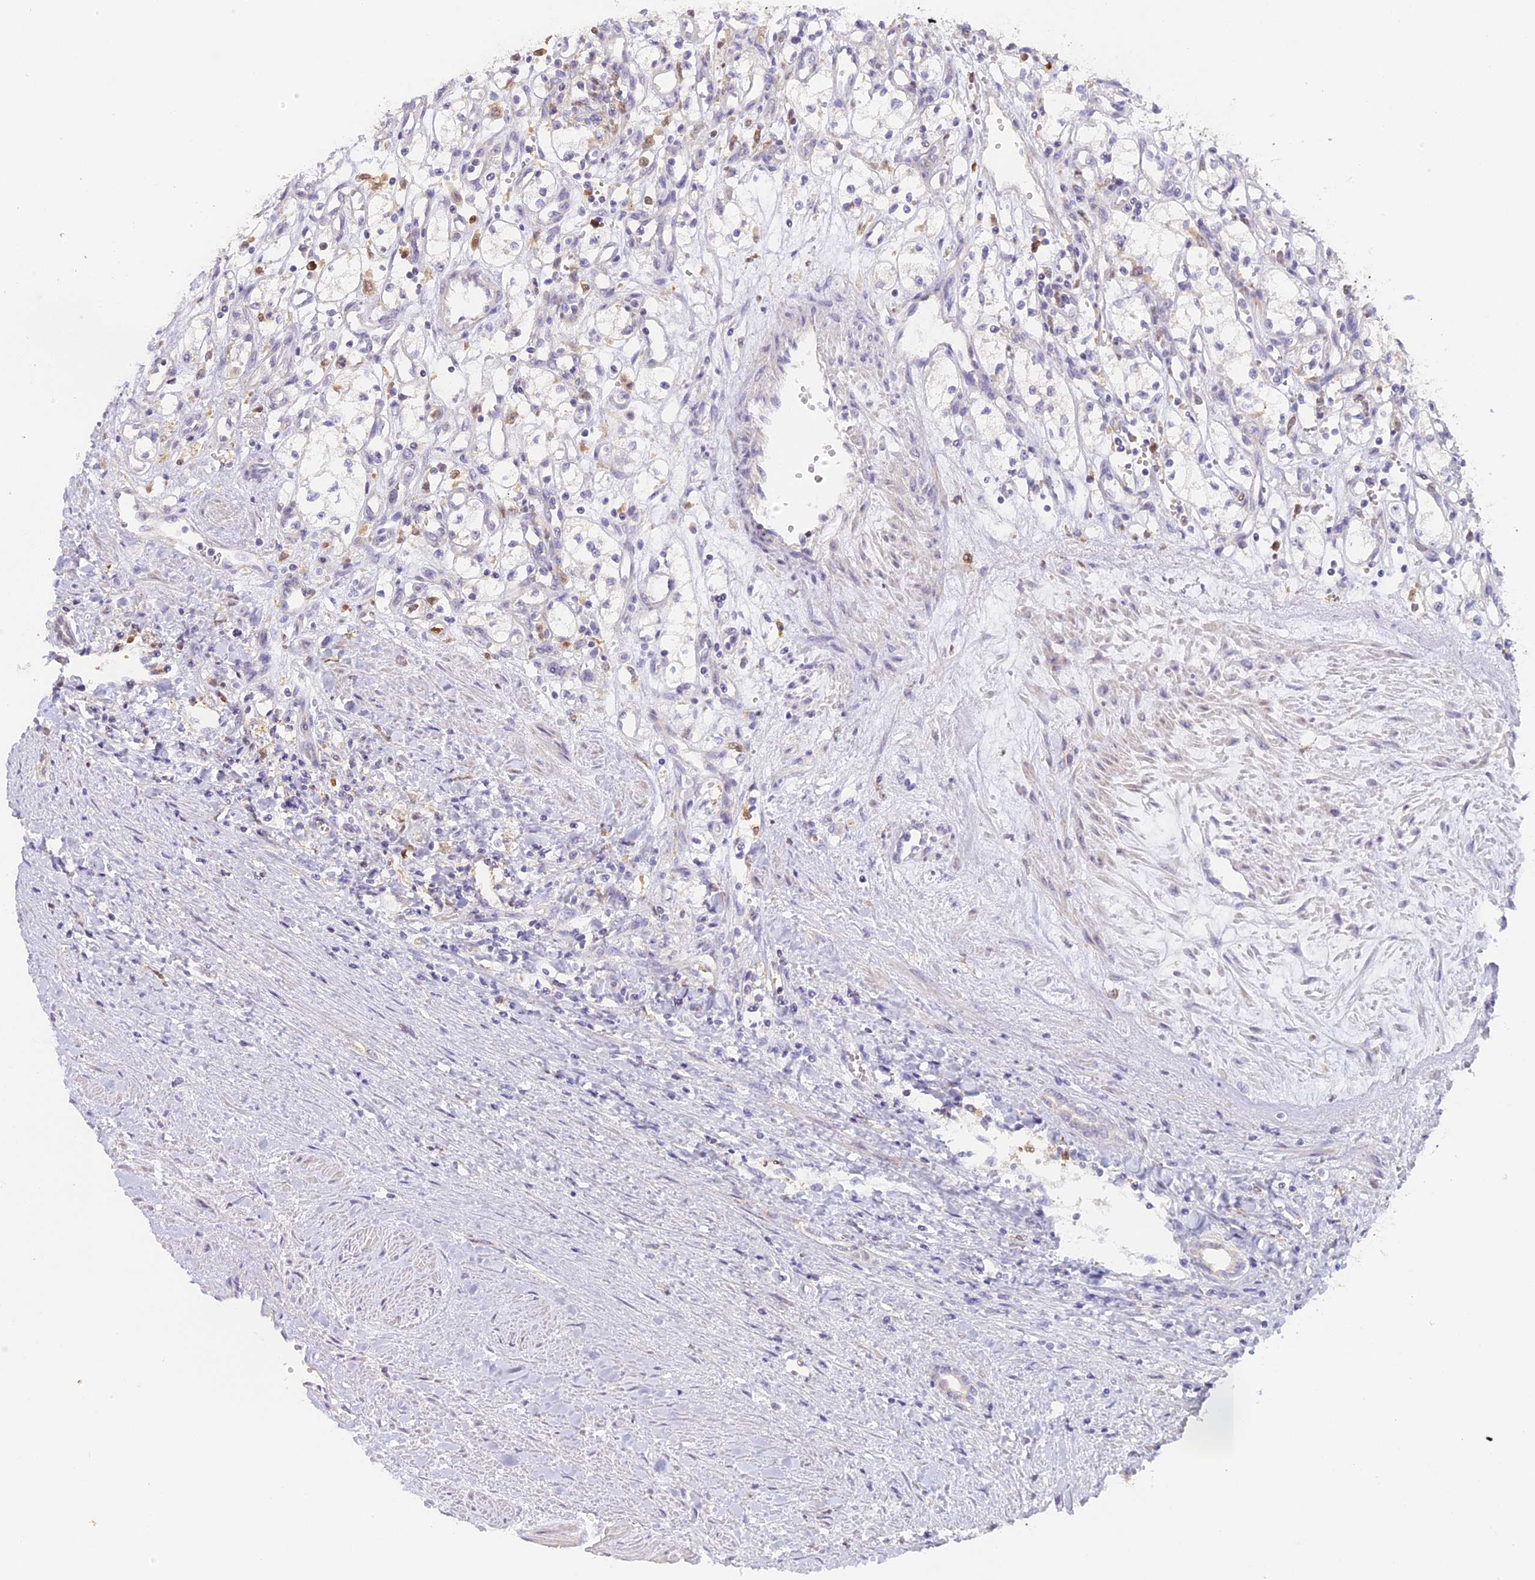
{"staining": {"intensity": "negative", "quantity": "none", "location": "none"}, "tissue": "renal cancer", "cell_type": "Tumor cells", "image_type": "cancer", "snomed": [{"axis": "morphology", "description": "Adenocarcinoma, NOS"}, {"axis": "topography", "description": "Kidney"}], "caption": "A high-resolution image shows immunohistochemistry staining of renal cancer (adenocarcinoma), which shows no significant positivity in tumor cells.", "gene": "NCF4", "patient": {"sex": "male", "age": 59}}